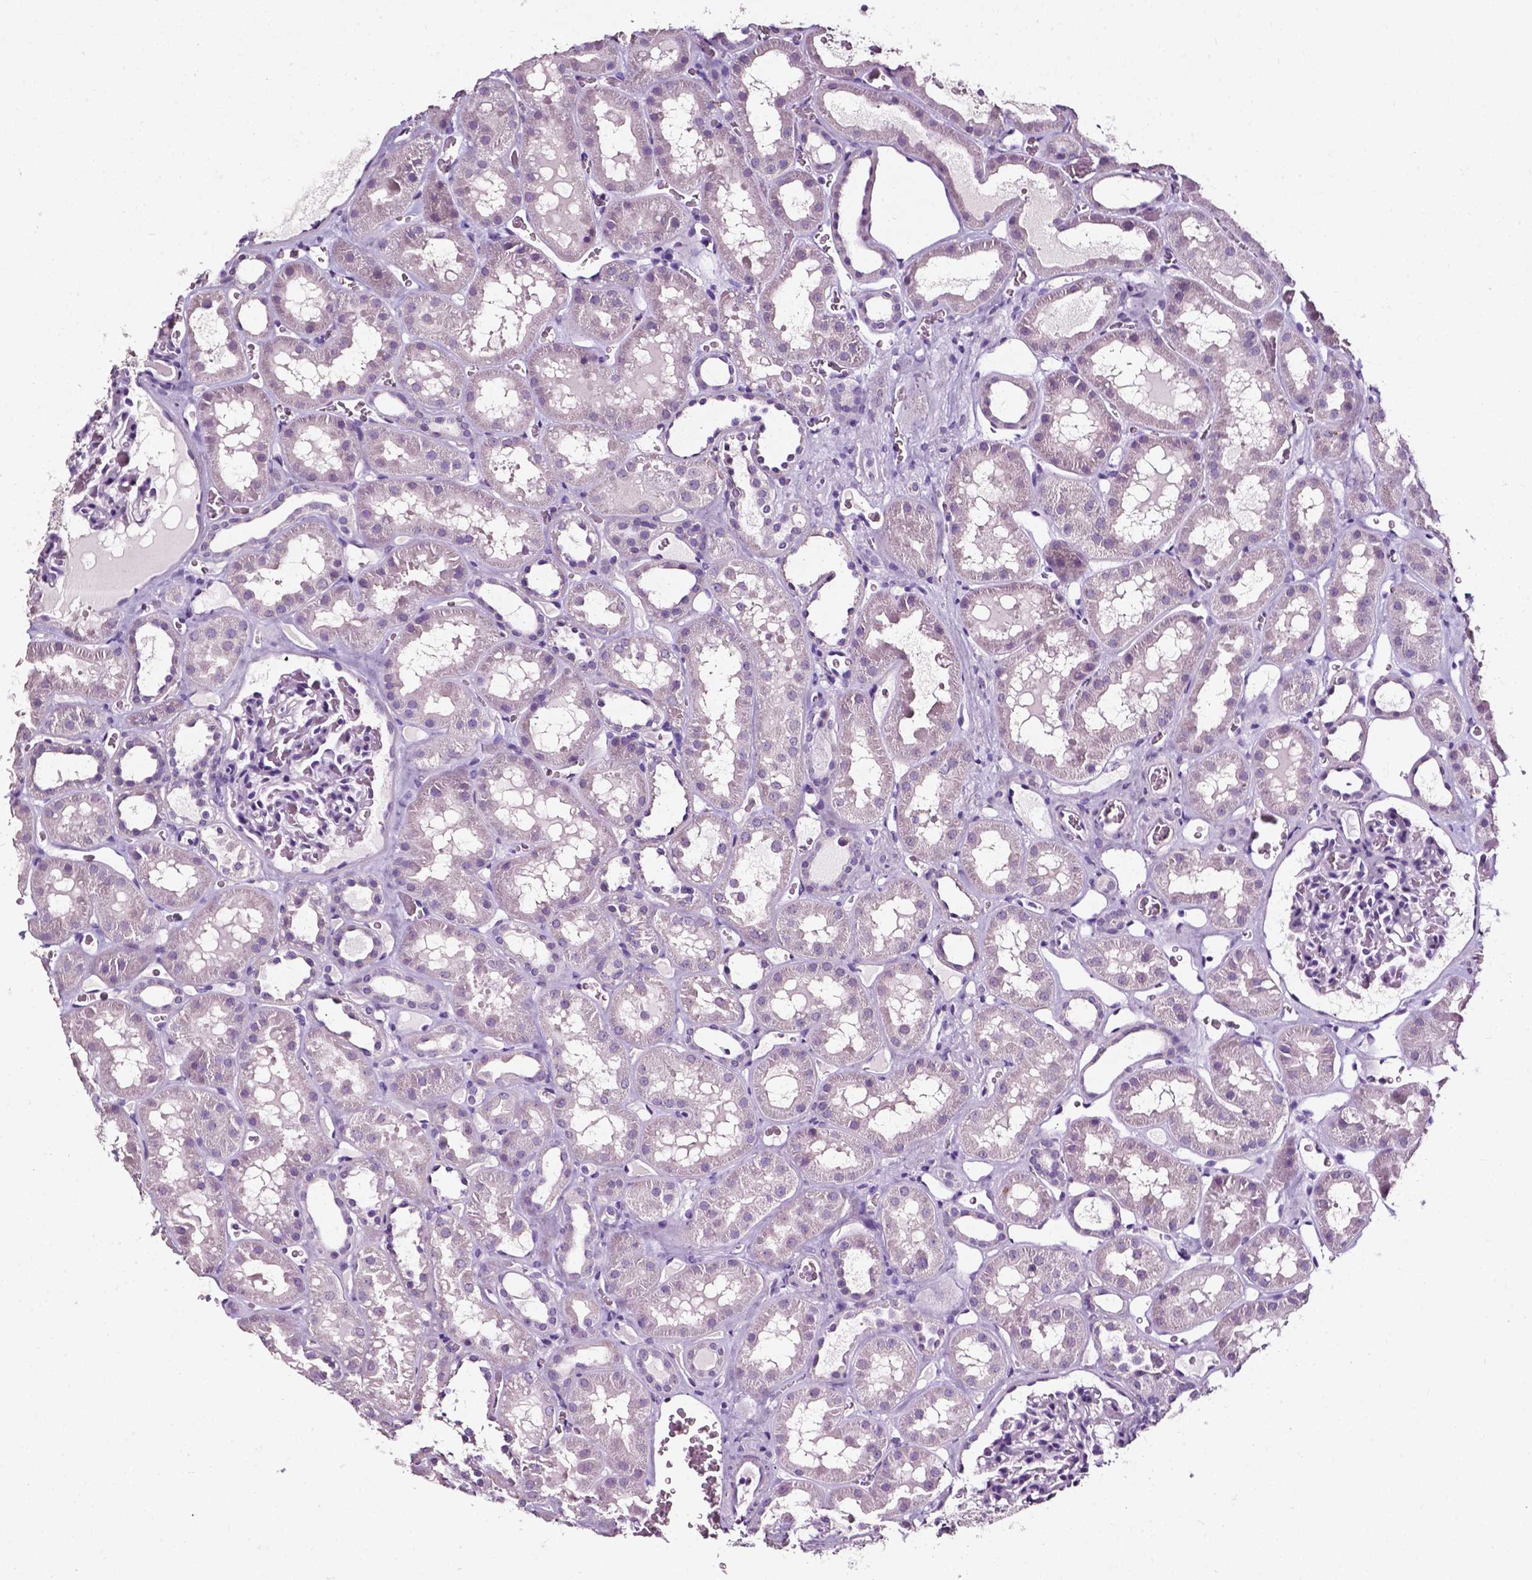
{"staining": {"intensity": "negative", "quantity": "none", "location": "none"}, "tissue": "kidney", "cell_type": "Cells in glomeruli", "image_type": "normal", "snomed": [{"axis": "morphology", "description": "Normal tissue, NOS"}, {"axis": "topography", "description": "Kidney"}], "caption": "Immunohistochemistry (IHC) photomicrograph of normal kidney: kidney stained with DAB (3,3'-diaminobenzidine) demonstrates no significant protein expression in cells in glomeruli. The staining is performed using DAB brown chromogen with nuclei counter-stained in using hematoxylin.", "gene": "DEFA5", "patient": {"sex": "female", "age": 41}}